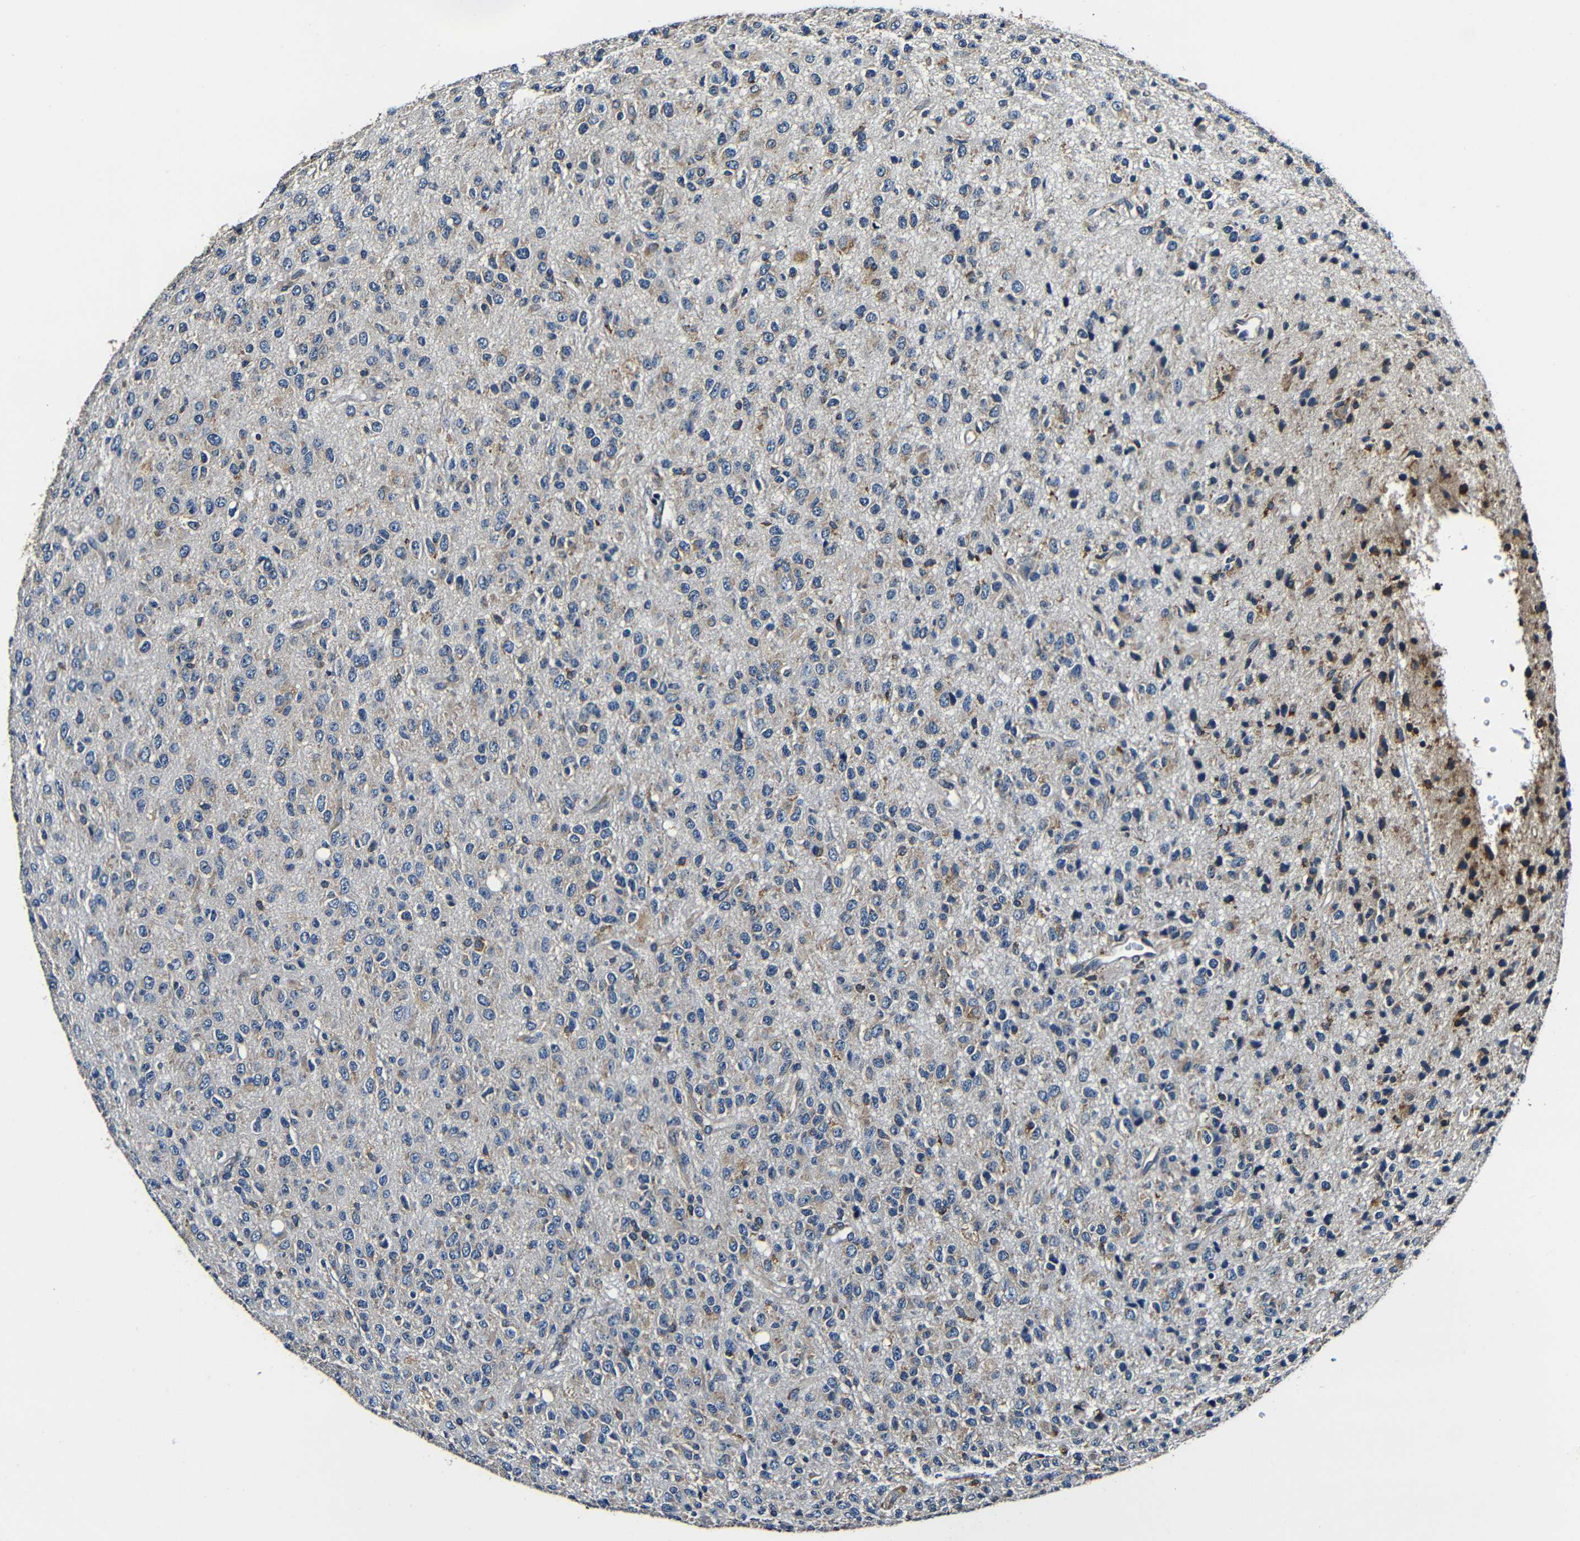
{"staining": {"intensity": "weak", "quantity": "25%-75%", "location": "cytoplasmic/membranous"}, "tissue": "glioma", "cell_type": "Tumor cells", "image_type": "cancer", "snomed": [{"axis": "morphology", "description": "Glioma, malignant, High grade"}, {"axis": "topography", "description": "pancreas cauda"}], "caption": "Immunohistochemical staining of human malignant glioma (high-grade) displays low levels of weak cytoplasmic/membranous staining in approximately 25%-75% of tumor cells. (DAB (3,3'-diaminobenzidine) IHC, brown staining for protein, blue staining for nuclei).", "gene": "RRBP1", "patient": {"sex": "male", "age": 60}}